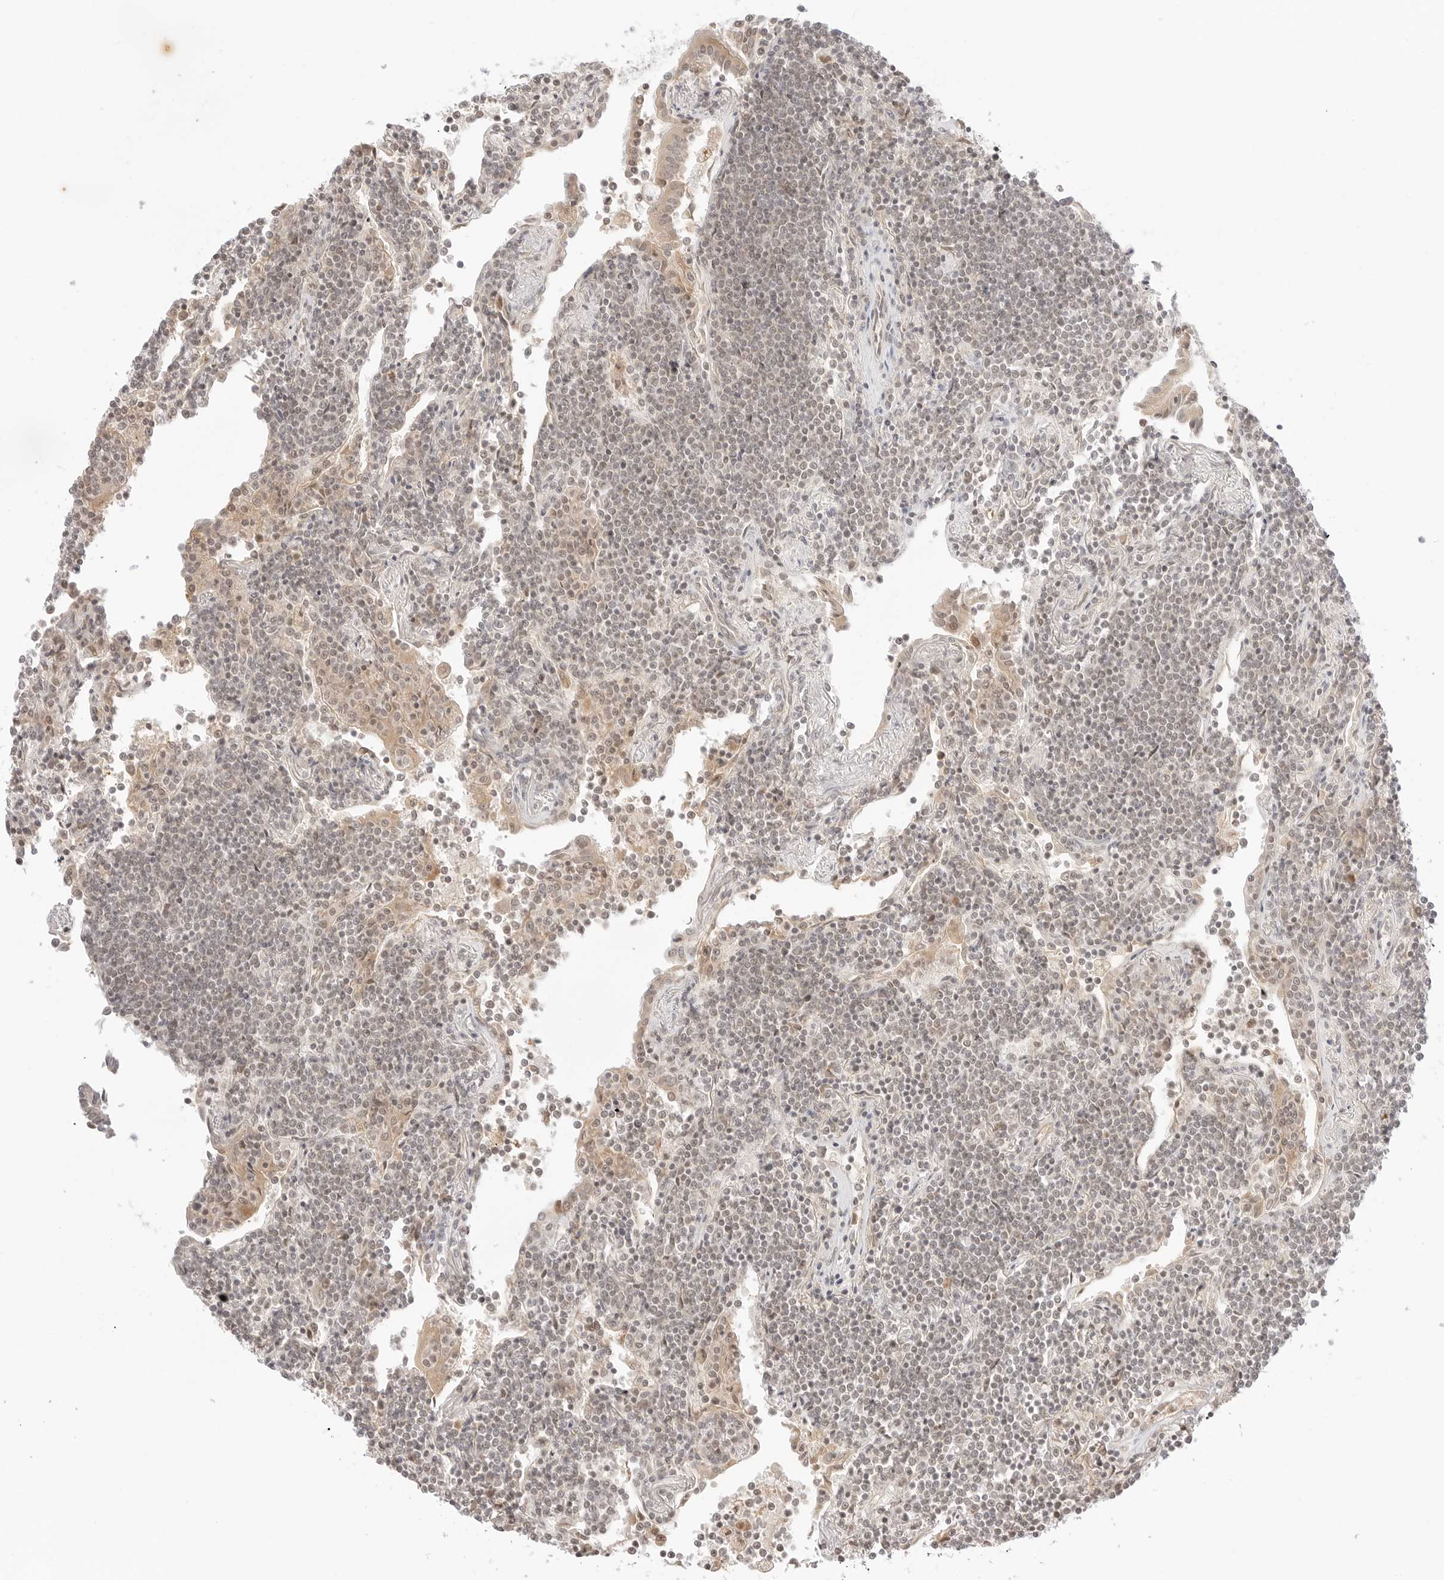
{"staining": {"intensity": "negative", "quantity": "none", "location": "none"}, "tissue": "lymphoma", "cell_type": "Tumor cells", "image_type": "cancer", "snomed": [{"axis": "morphology", "description": "Malignant lymphoma, non-Hodgkin's type, Low grade"}, {"axis": "topography", "description": "Lung"}], "caption": "Immunohistochemistry photomicrograph of lymphoma stained for a protein (brown), which demonstrates no positivity in tumor cells. (IHC, brightfield microscopy, high magnification).", "gene": "RPS6KL1", "patient": {"sex": "female", "age": 71}}